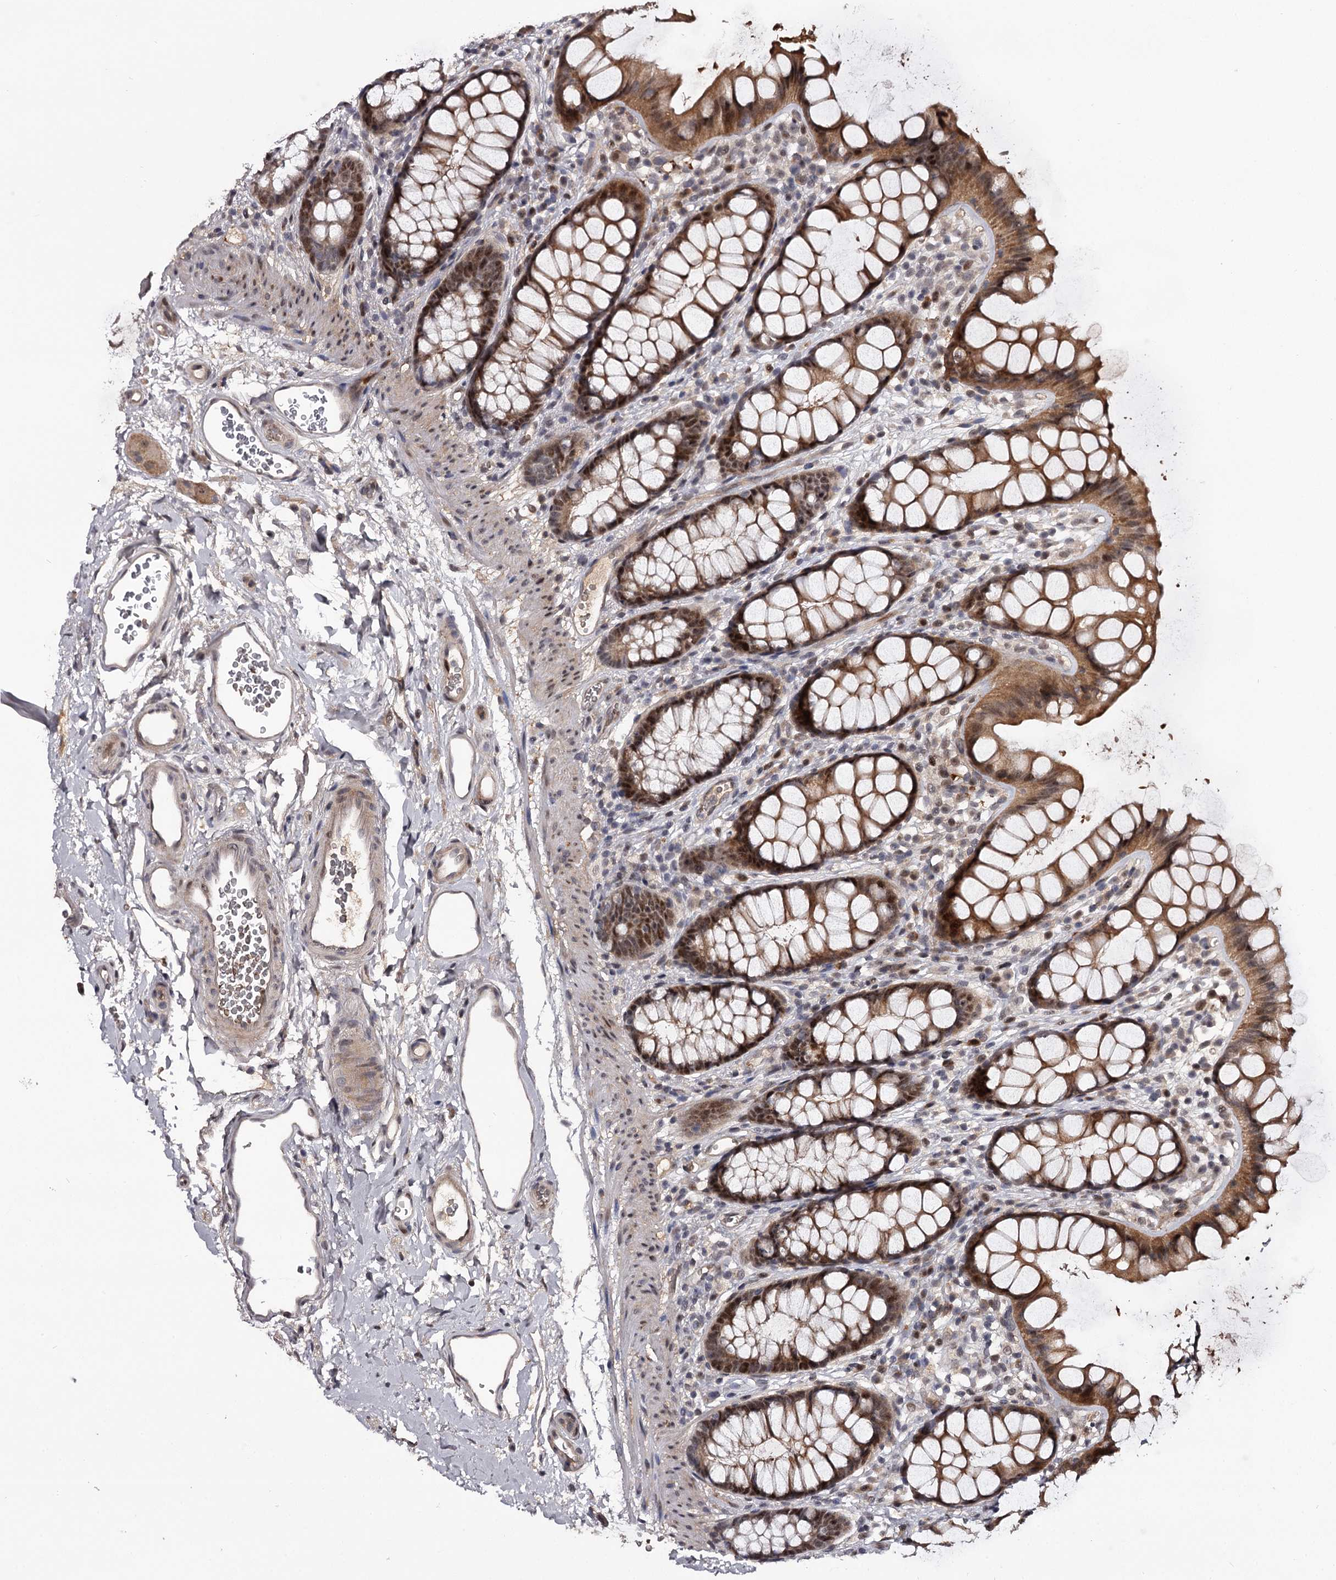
{"staining": {"intensity": "moderate", "quantity": ">75%", "location": "cytoplasmic/membranous,nuclear"}, "tissue": "rectum", "cell_type": "Glandular cells", "image_type": "normal", "snomed": [{"axis": "morphology", "description": "Normal tissue, NOS"}, {"axis": "topography", "description": "Rectum"}], "caption": "A high-resolution image shows immunohistochemistry (IHC) staining of normal rectum, which displays moderate cytoplasmic/membranous,nuclear staining in about >75% of glandular cells.", "gene": "RNF44", "patient": {"sex": "female", "age": 65}}